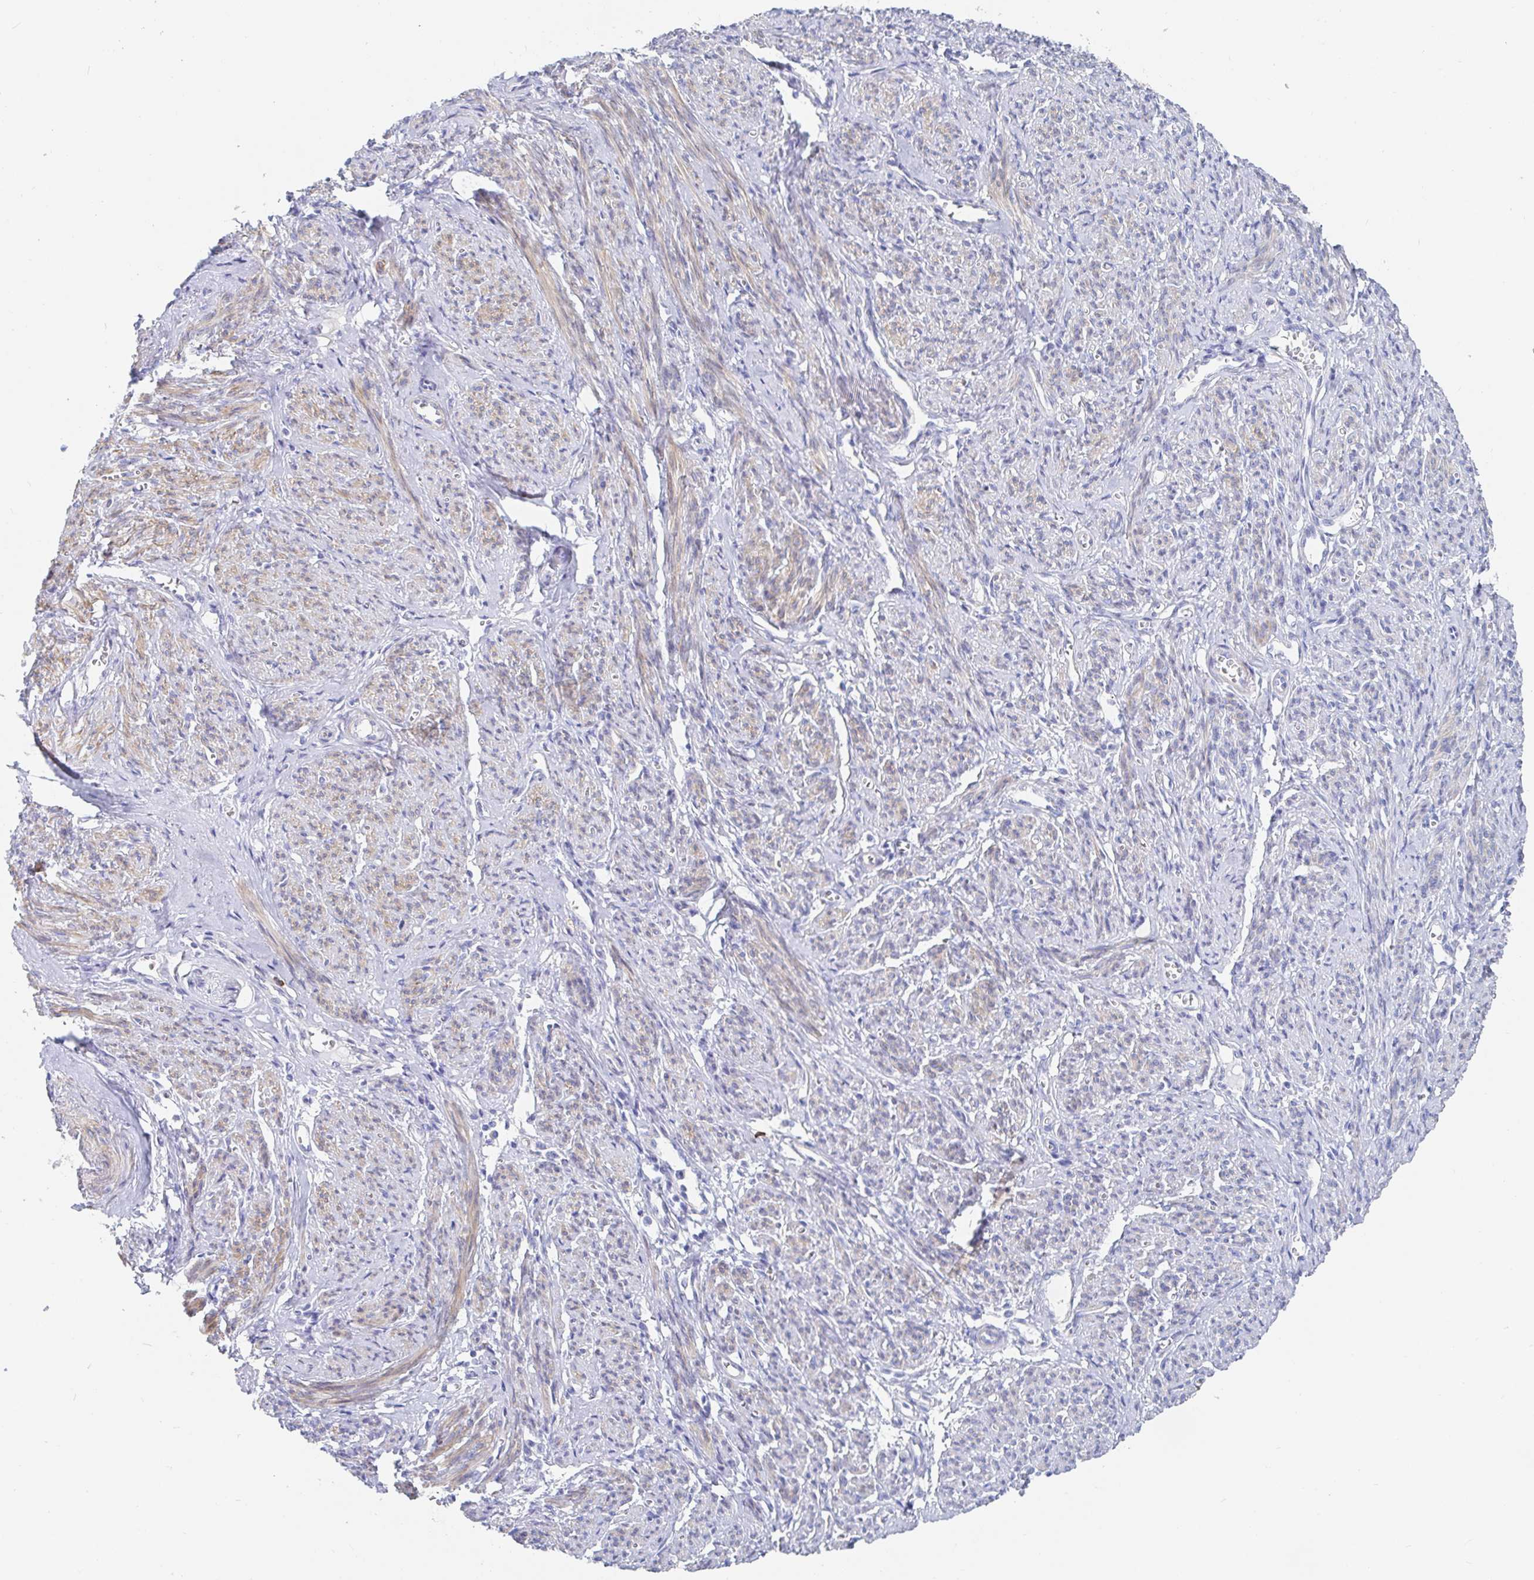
{"staining": {"intensity": "moderate", "quantity": "25%-75%", "location": "cytoplasmic/membranous"}, "tissue": "smooth muscle", "cell_type": "Smooth muscle cells", "image_type": "normal", "snomed": [{"axis": "morphology", "description": "Normal tissue, NOS"}, {"axis": "topography", "description": "Smooth muscle"}], "caption": "Protein staining shows moderate cytoplasmic/membranous expression in approximately 25%-75% of smooth muscle cells in normal smooth muscle.", "gene": "PACSIN1", "patient": {"sex": "female", "age": 65}}